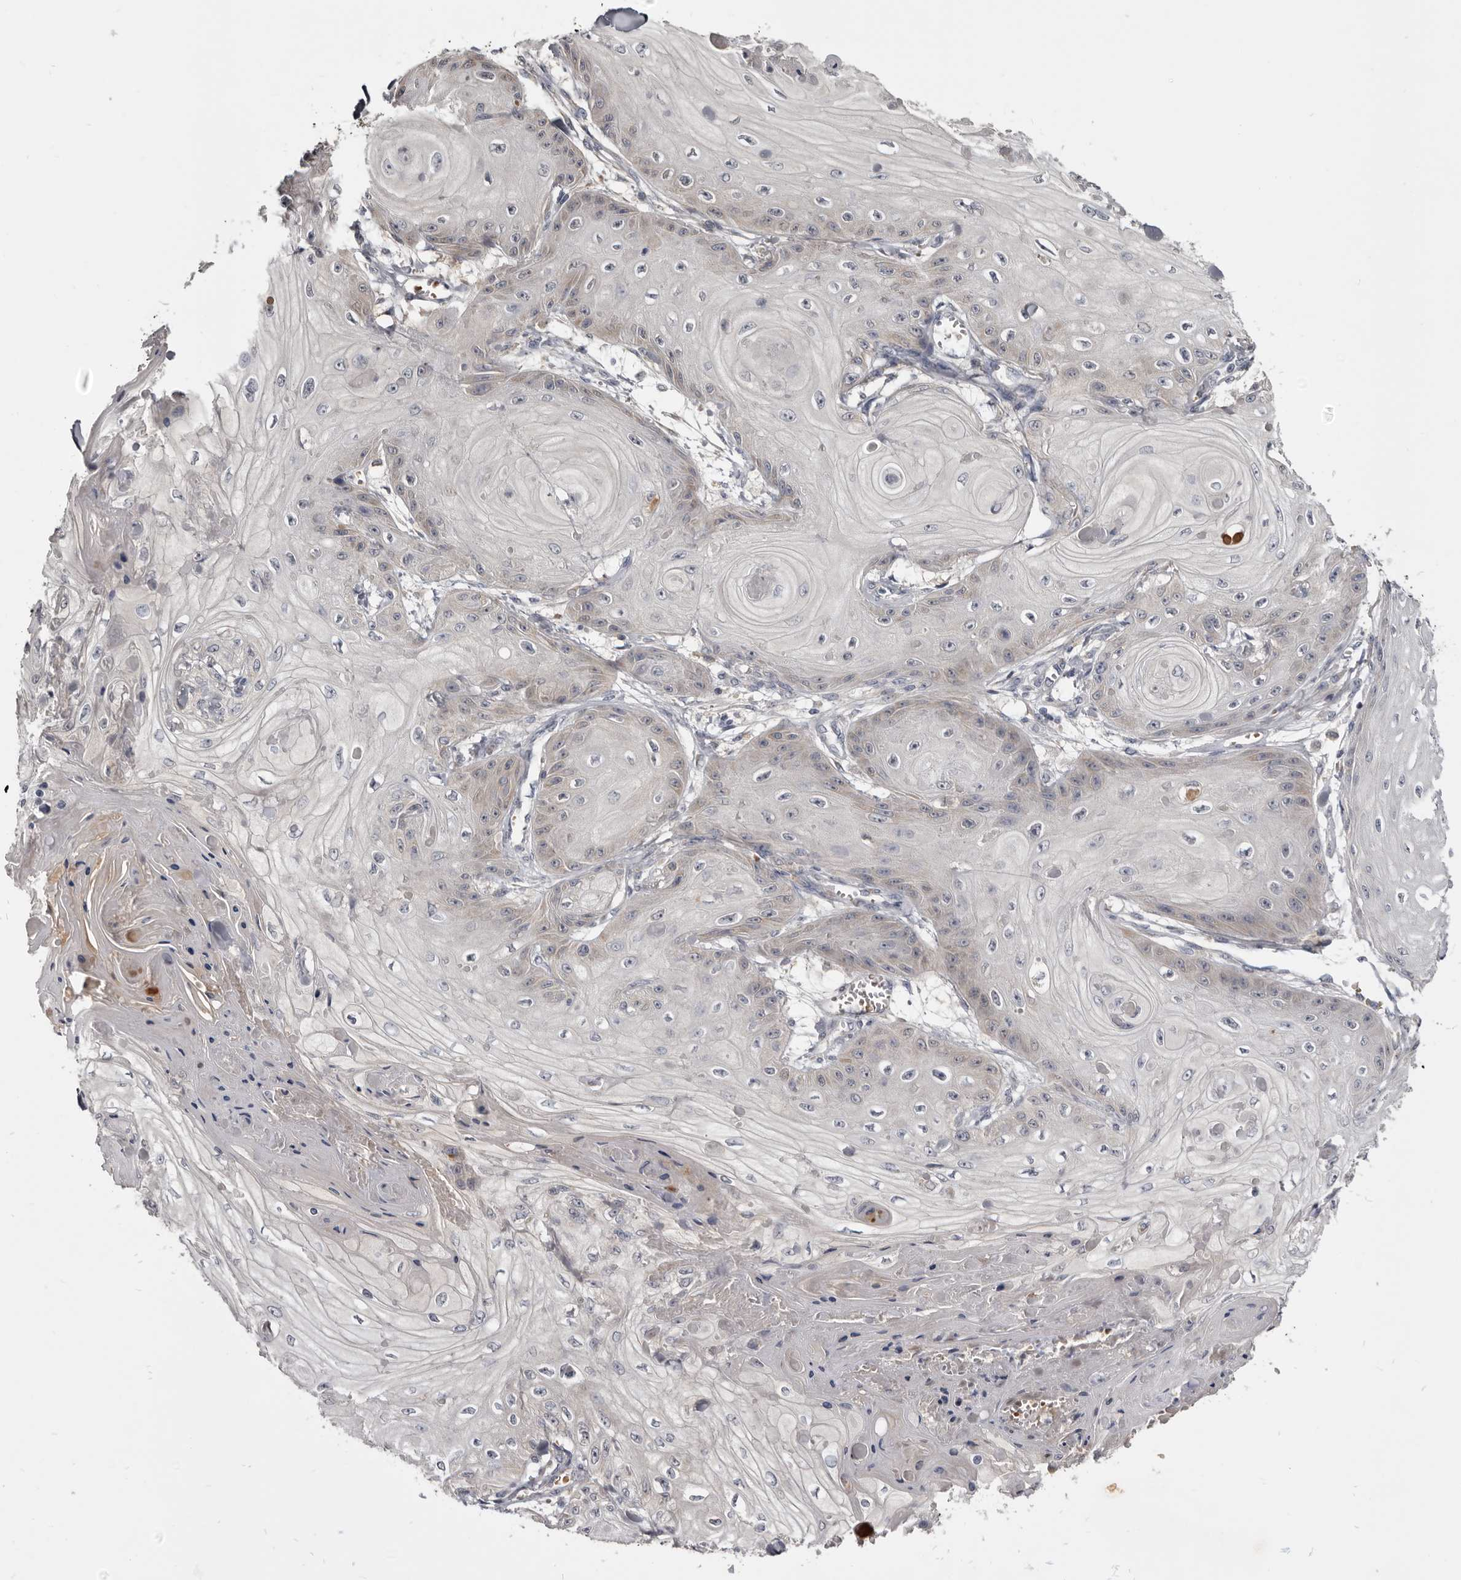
{"staining": {"intensity": "negative", "quantity": "none", "location": "none"}, "tissue": "skin cancer", "cell_type": "Tumor cells", "image_type": "cancer", "snomed": [{"axis": "morphology", "description": "Squamous cell carcinoma, NOS"}, {"axis": "topography", "description": "Skin"}], "caption": "High power microscopy image of an immunohistochemistry (IHC) image of skin squamous cell carcinoma, revealing no significant positivity in tumor cells.", "gene": "NENF", "patient": {"sex": "male", "age": 74}}